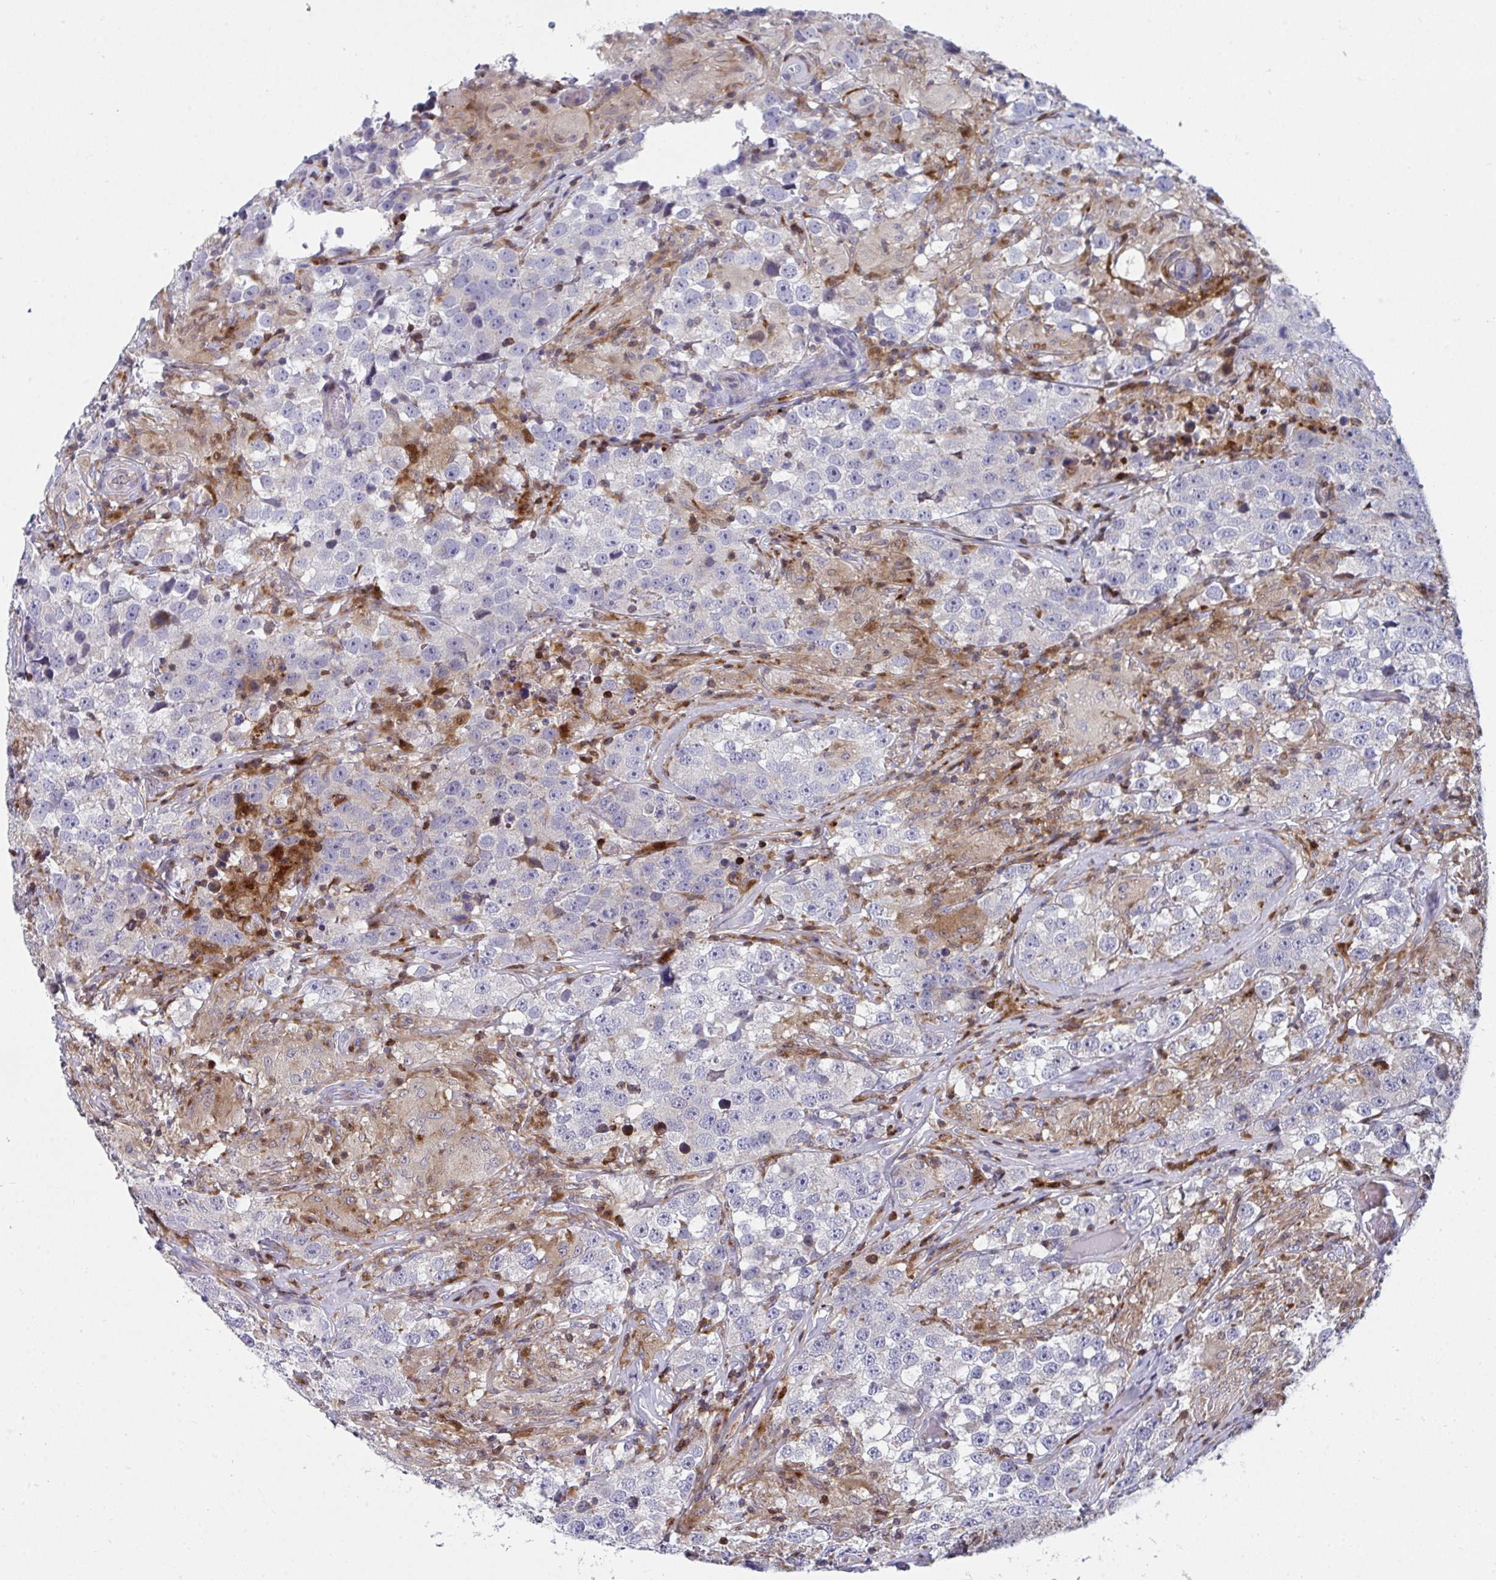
{"staining": {"intensity": "negative", "quantity": "none", "location": "none"}, "tissue": "testis cancer", "cell_type": "Tumor cells", "image_type": "cancer", "snomed": [{"axis": "morphology", "description": "Seminoma, NOS"}, {"axis": "topography", "description": "Testis"}], "caption": "Protein analysis of testis cancer shows no significant expression in tumor cells. Brightfield microscopy of IHC stained with DAB (brown) and hematoxylin (blue), captured at high magnification.", "gene": "AOC2", "patient": {"sex": "male", "age": 46}}